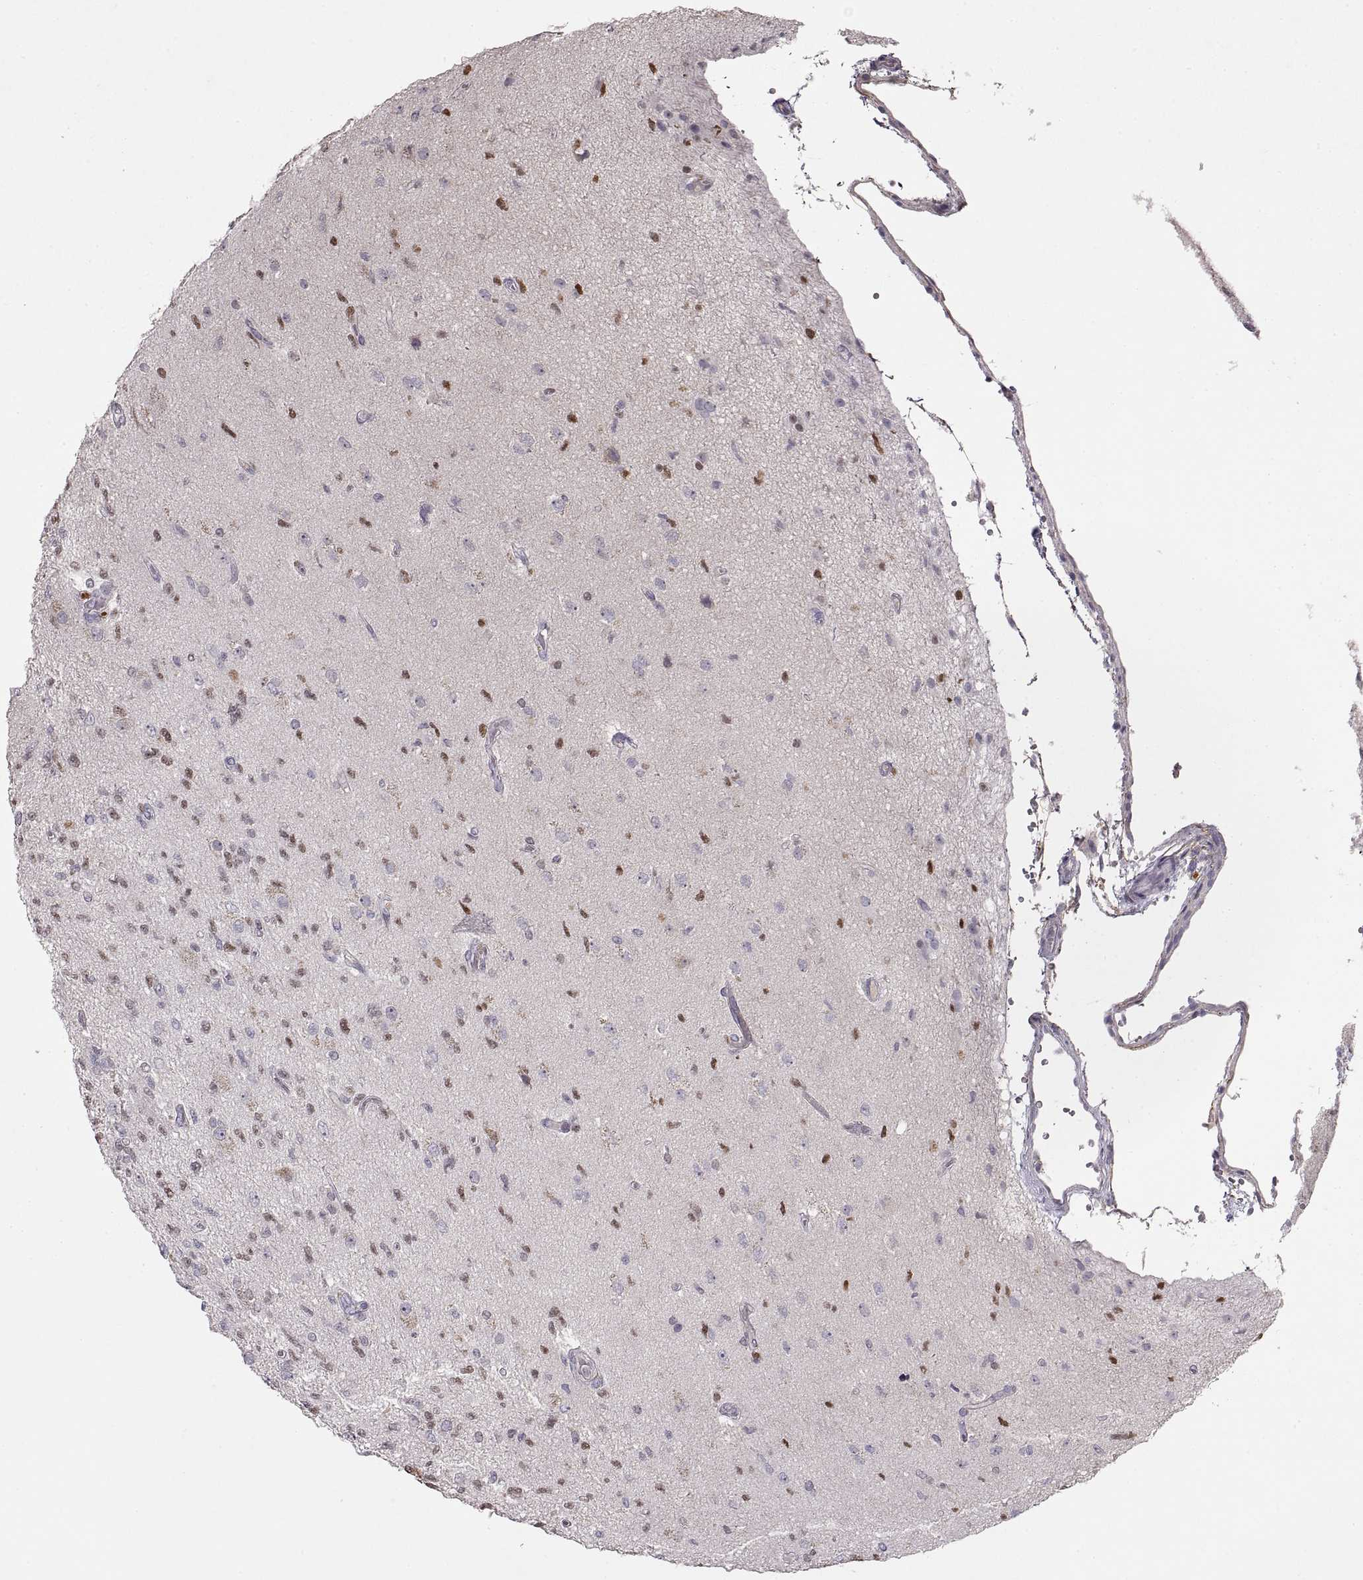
{"staining": {"intensity": "negative", "quantity": "none", "location": "none"}, "tissue": "glioma", "cell_type": "Tumor cells", "image_type": "cancer", "snomed": [{"axis": "morphology", "description": "Glioma, malignant, High grade"}, {"axis": "topography", "description": "Brain"}], "caption": "This histopathology image is of malignant glioma (high-grade) stained with immunohistochemistry to label a protein in brown with the nuclei are counter-stained blue. There is no staining in tumor cells.", "gene": "ADAM11", "patient": {"sex": "male", "age": 56}}